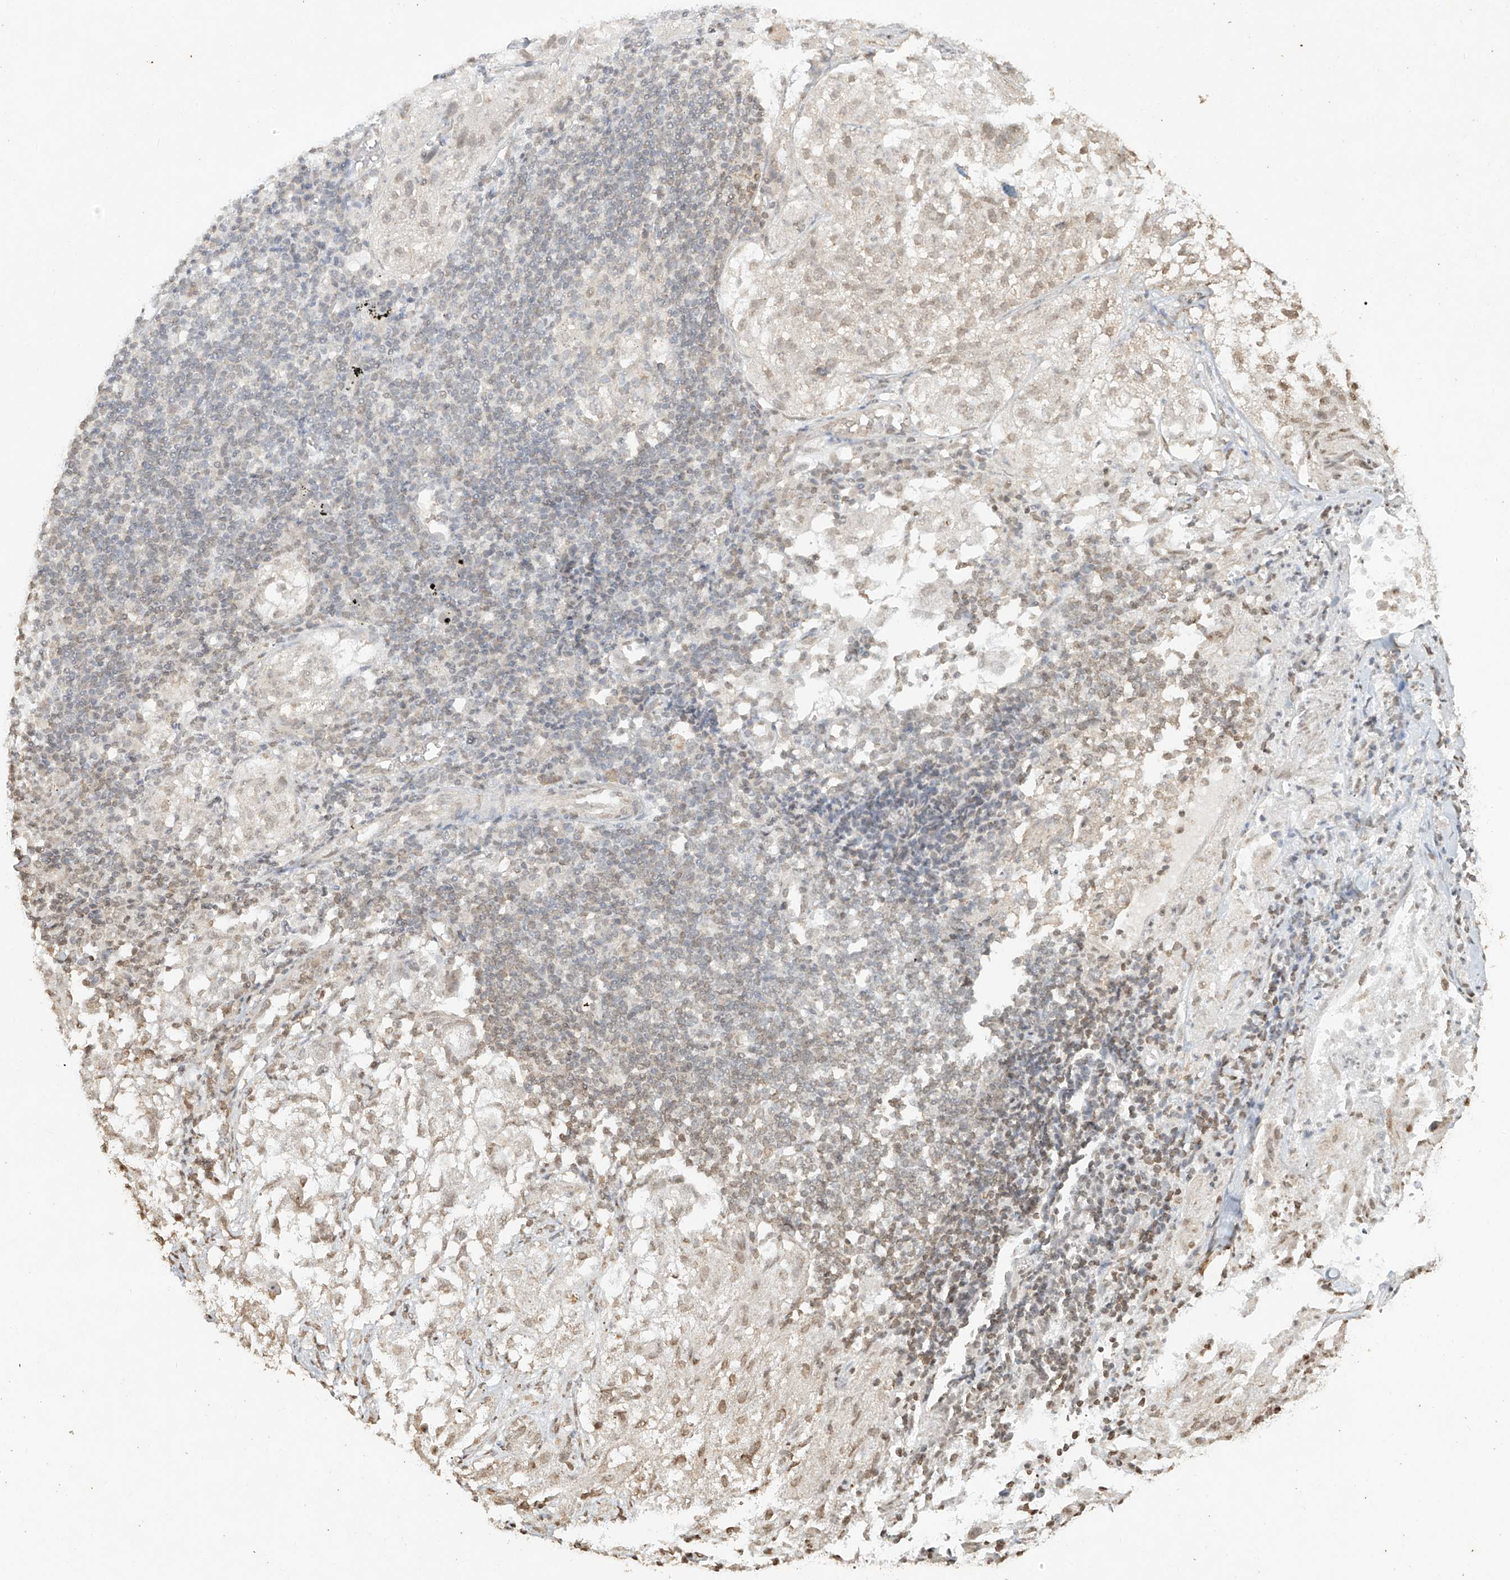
{"staining": {"intensity": "weak", "quantity": ">75%", "location": "nuclear"}, "tissue": "lung cancer", "cell_type": "Tumor cells", "image_type": "cancer", "snomed": [{"axis": "morphology", "description": "Inflammation, NOS"}, {"axis": "morphology", "description": "Squamous cell carcinoma, NOS"}, {"axis": "topography", "description": "Lymph node"}, {"axis": "topography", "description": "Soft tissue"}, {"axis": "topography", "description": "Lung"}], "caption": "A high-resolution photomicrograph shows immunohistochemistry staining of lung squamous cell carcinoma, which exhibits weak nuclear staining in approximately >75% of tumor cells.", "gene": "TIGAR", "patient": {"sex": "male", "age": 66}}